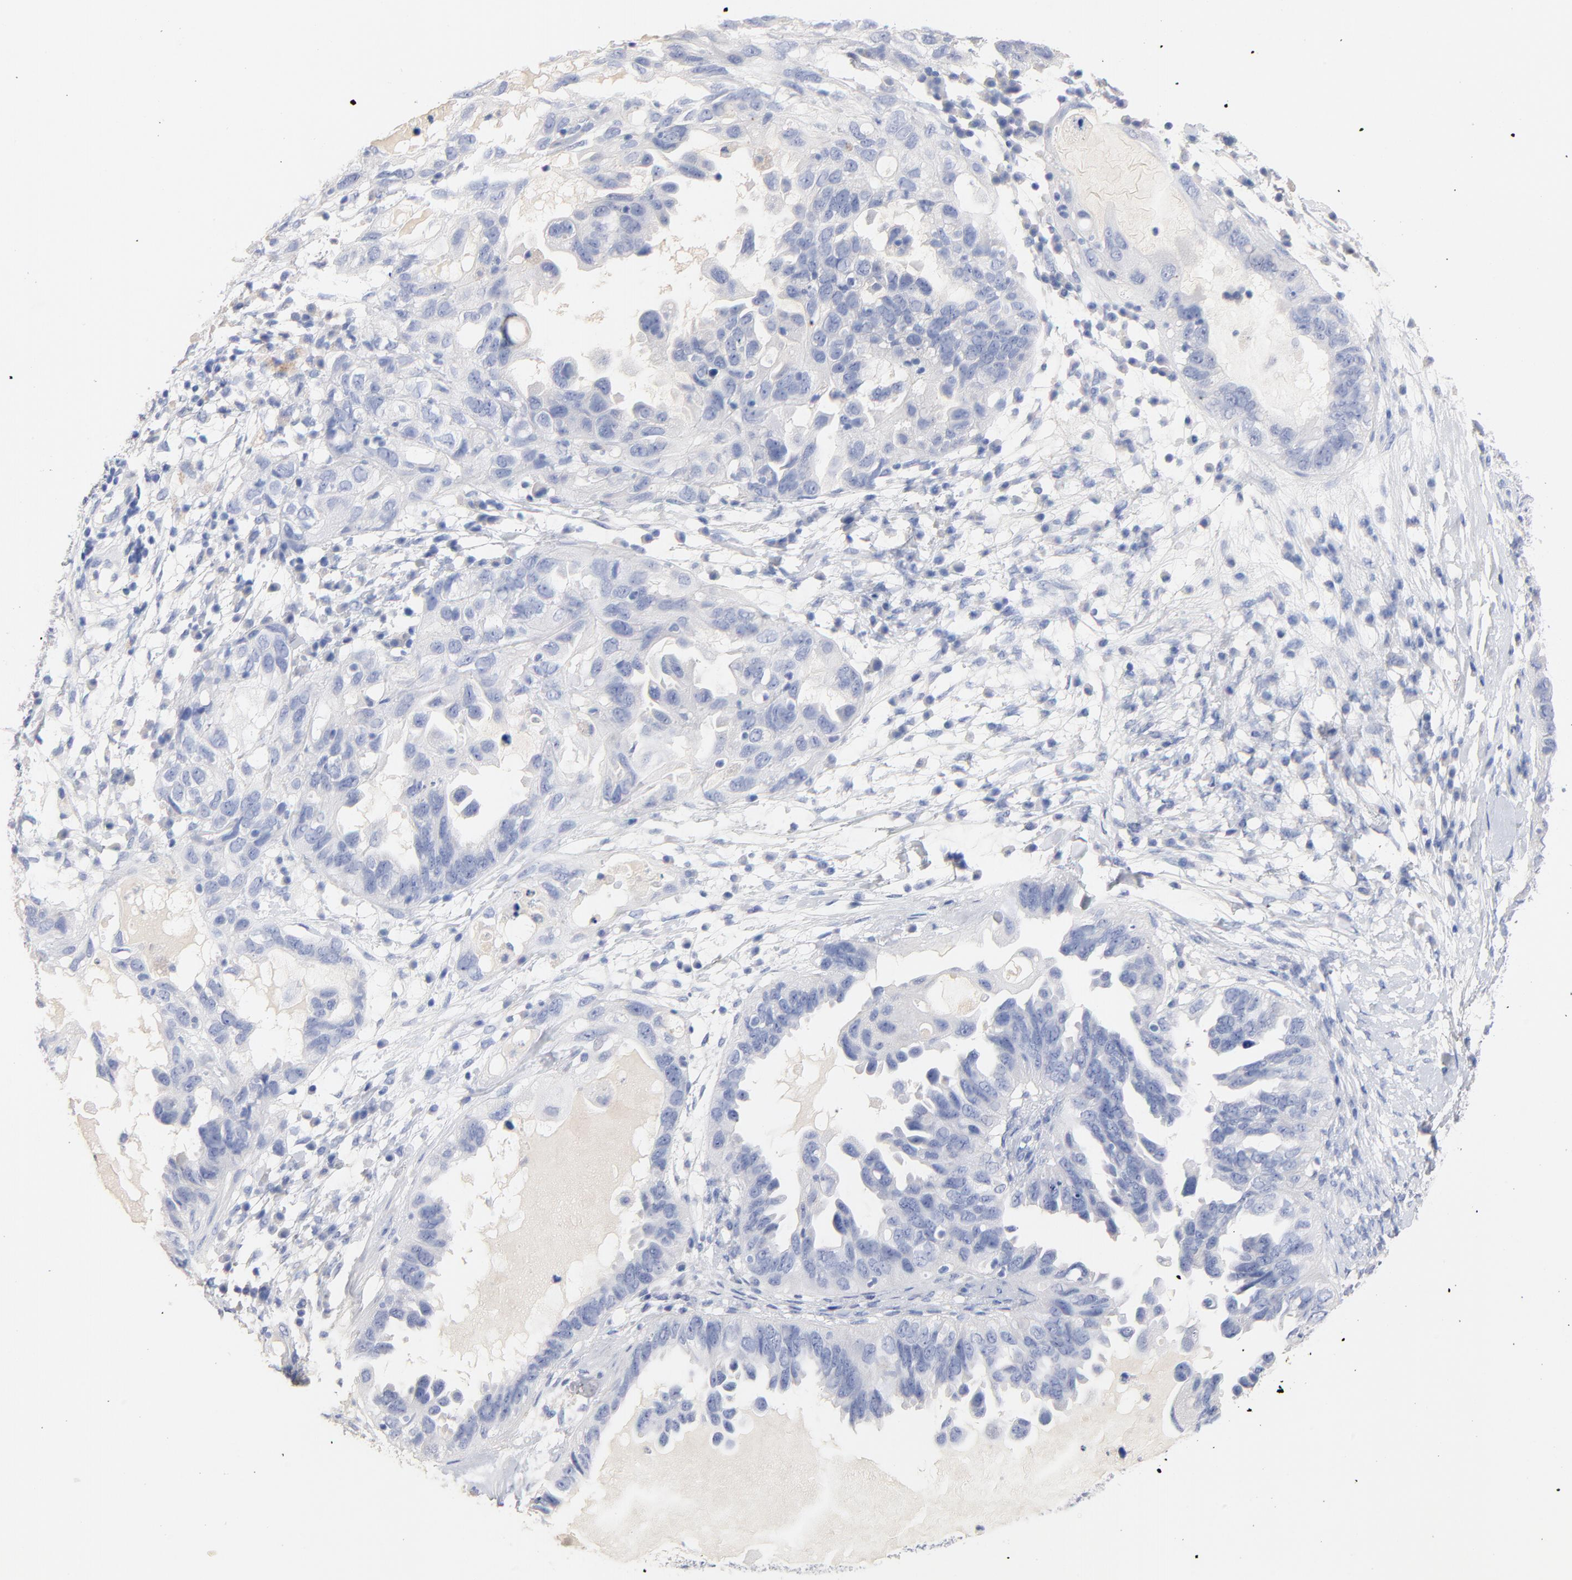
{"staining": {"intensity": "negative", "quantity": "none", "location": "none"}, "tissue": "ovarian cancer", "cell_type": "Tumor cells", "image_type": "cancer", "snomed": [{"axis": "morphology", "description": "Cystadenocarcinoma, serous, NOS"}, {"axis": "topography", "description": "Ovary"}], "caption": "A high-resolution micrograph shows immunohistochemistry (IHC) staining of ovarian cancer, which demonstrates no significant expression in tumor cells. (Immunohistochemistry (ihc), brightfield microscopy, high magnification).", "gene": "CPS1", "patient": {"sex": "female", "age": 82}}